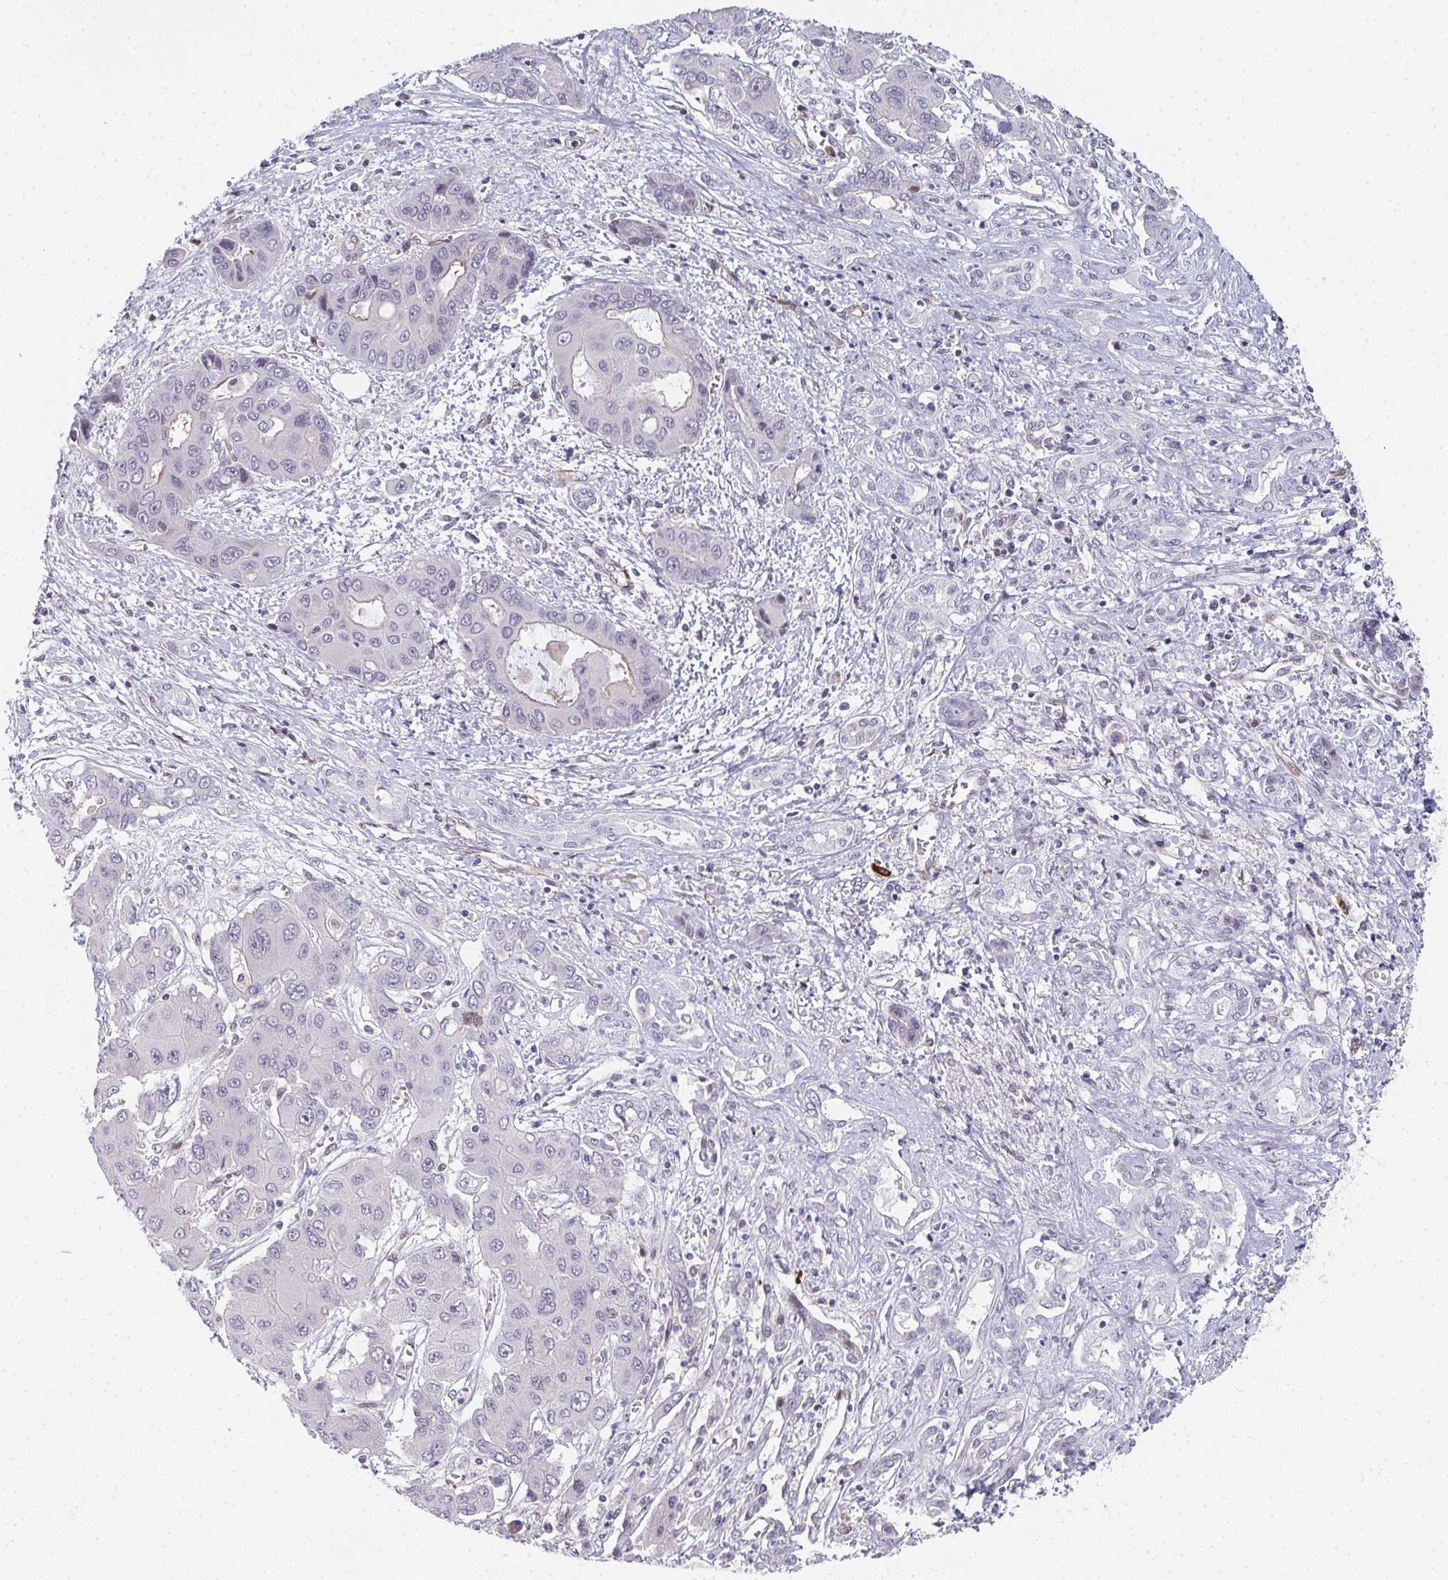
{"staining": {"intensity": "negative", "quantity": "none", "location": "none"}, "tissue": "liver cancer", "cell_type": "Tumor cells", "image_type": "cancer", "snomed": [{"axis": "morphology", "description": "Cholangiocarcinoma"}, {"axis": "topography", "description": "Liver"}], "caption": "Cholangiocarcinoma (liver) stained for a protein using IHC reveals no expression tumor cells.", "gene": "ZIC3", "patient": {"sex": "male", "age": 67}}